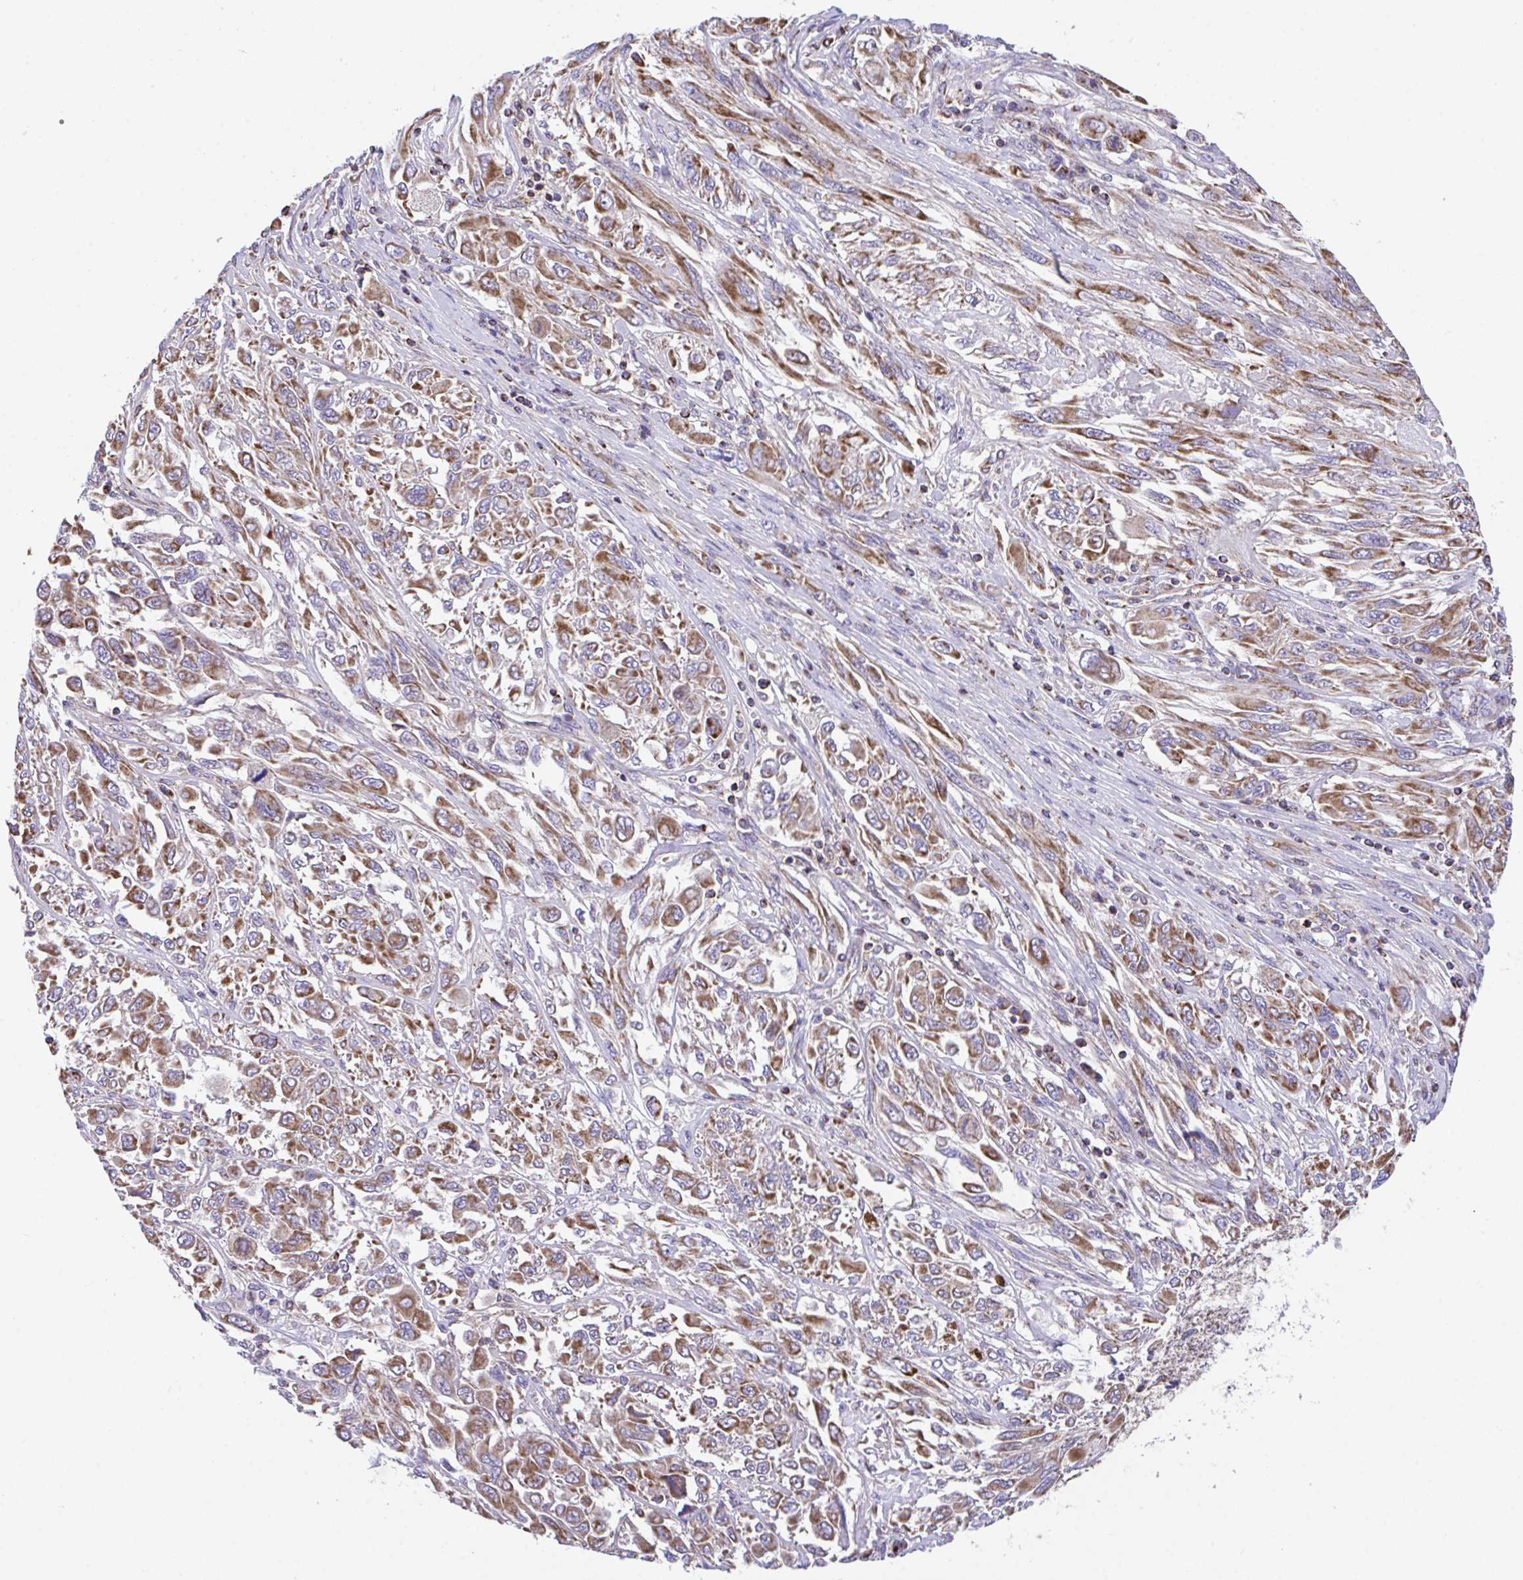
{"staining": {"intensity": "moderate", "quantity": ">75%", "location": "cytoplasmic/membranous"}, "tissue": "melanoma", "cell_type": "Tumor cells", "image_type": "cancer", "snomed": [{"axis": "morphology", "description": "Malignant melanoma, NOS"}, {"axis": "topography", "description": "Skin"}], "caption": "Protein staining of malignant melanoma tissue demonstrates moderate cytoplasmic/membranous positivity in about >75% of tumor cells.", "gene": "PCMTD2", "patient": {"sex": "female", "age": 91}}